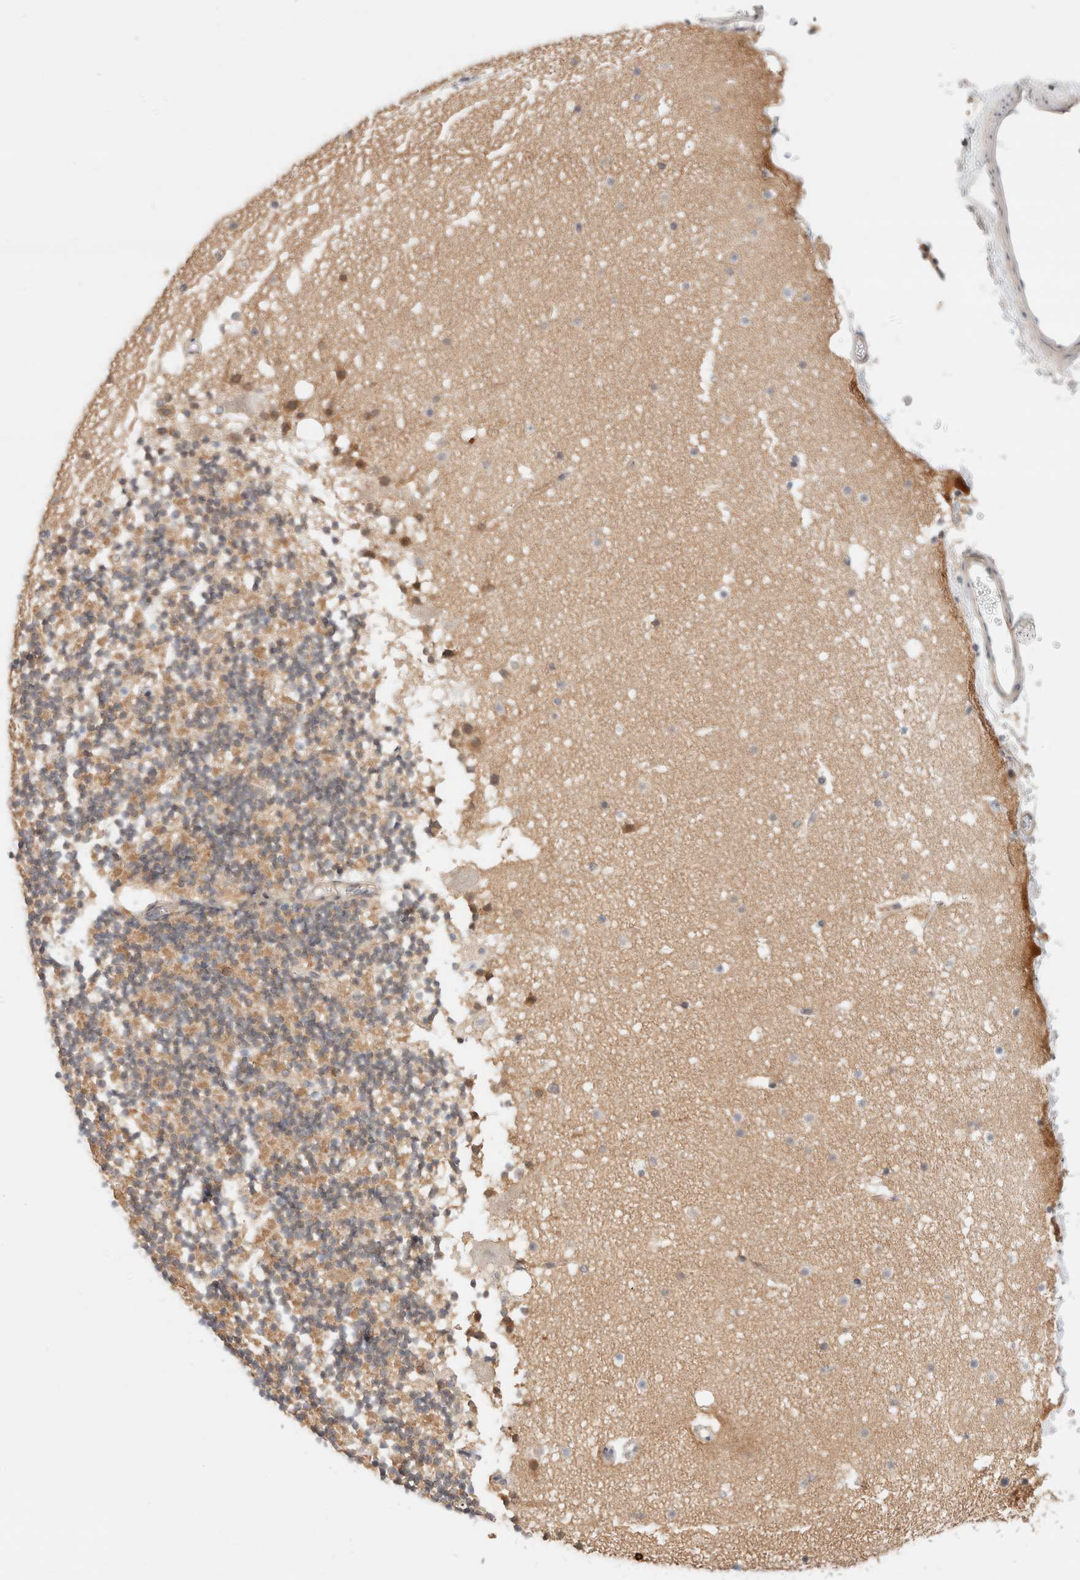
{"staining": {"intensity": "weak", "quantity": "<25%", "location": "cytoplasmic/membranous"}, "tissue": "cerebellum", "cell_type": "Cells in granular layer", "image_type": "normal", "snomed": [{"axis": "morphology", "description": "Normal tissue, NOS"}, {"axis": "topography", "description": "Cerebellum"}], "caption": "Immunohistochemistry (IHC) of unremarkable cerebellum exhibits no positivity in cells in granular layer. (DAB (3,3'-diaminobenzidine) IHC, high magnification).", "gene": "MARK3", "patient": {"sex": "male", "age": 57}}